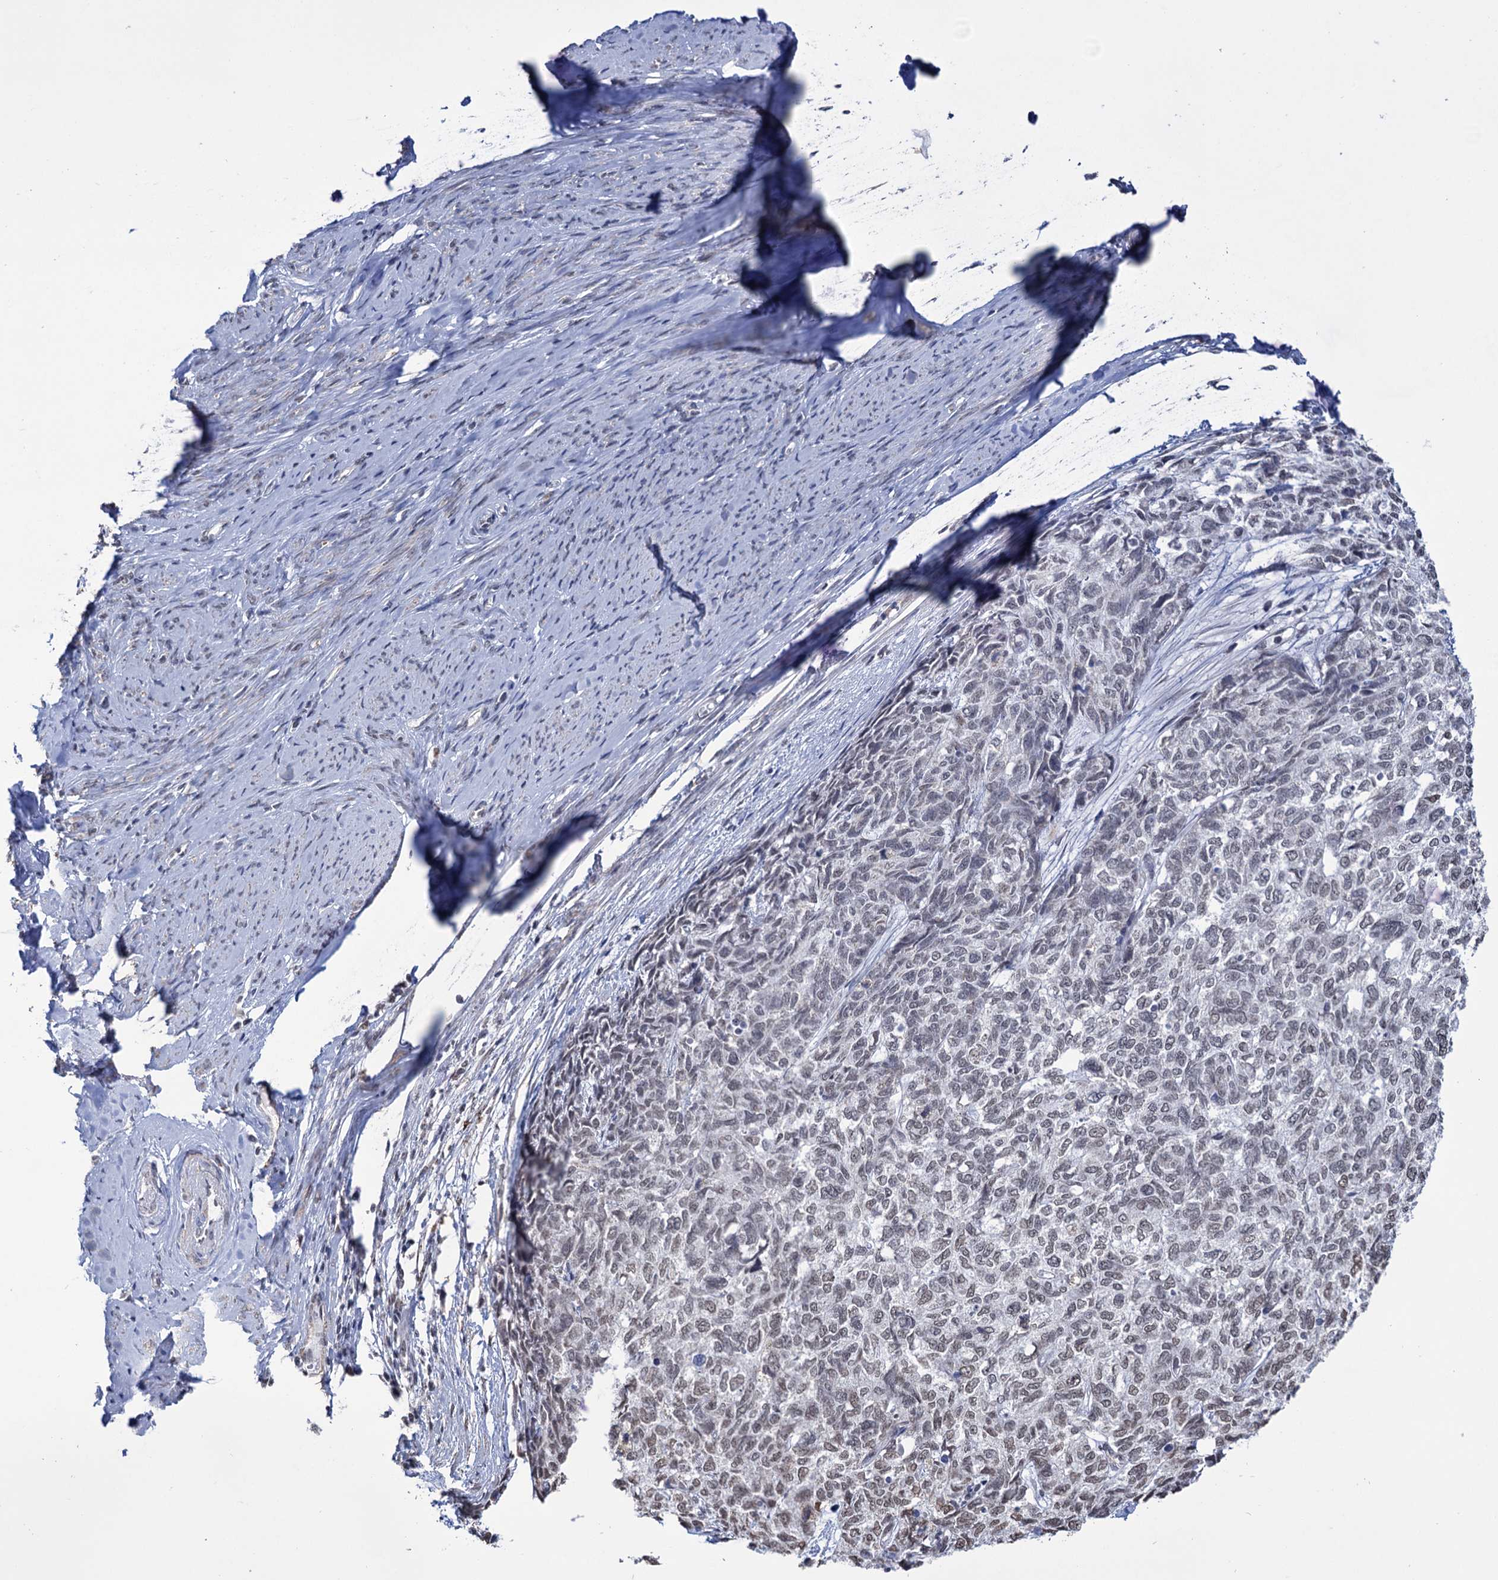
{"staining": {"intensity": "weak", "quantity": "25%-75%", "location": "nuclear"}, "tissue": "cervical cancer", "cell_type": "Tumor cells", "image_type": "cancer", "snomed": [{"axis": "morphology", "description": "Squamous cell carcinoma, NOS"}, {"axis": "topography", "description": "Cervix"}], "caption": "Weak nuclear expression is present in approximately 25%-75% of tumor cells in cervical squamous cell carcinoma.", "gene": "ABHD10", "patient": {"sex": "female", "age": 63}}